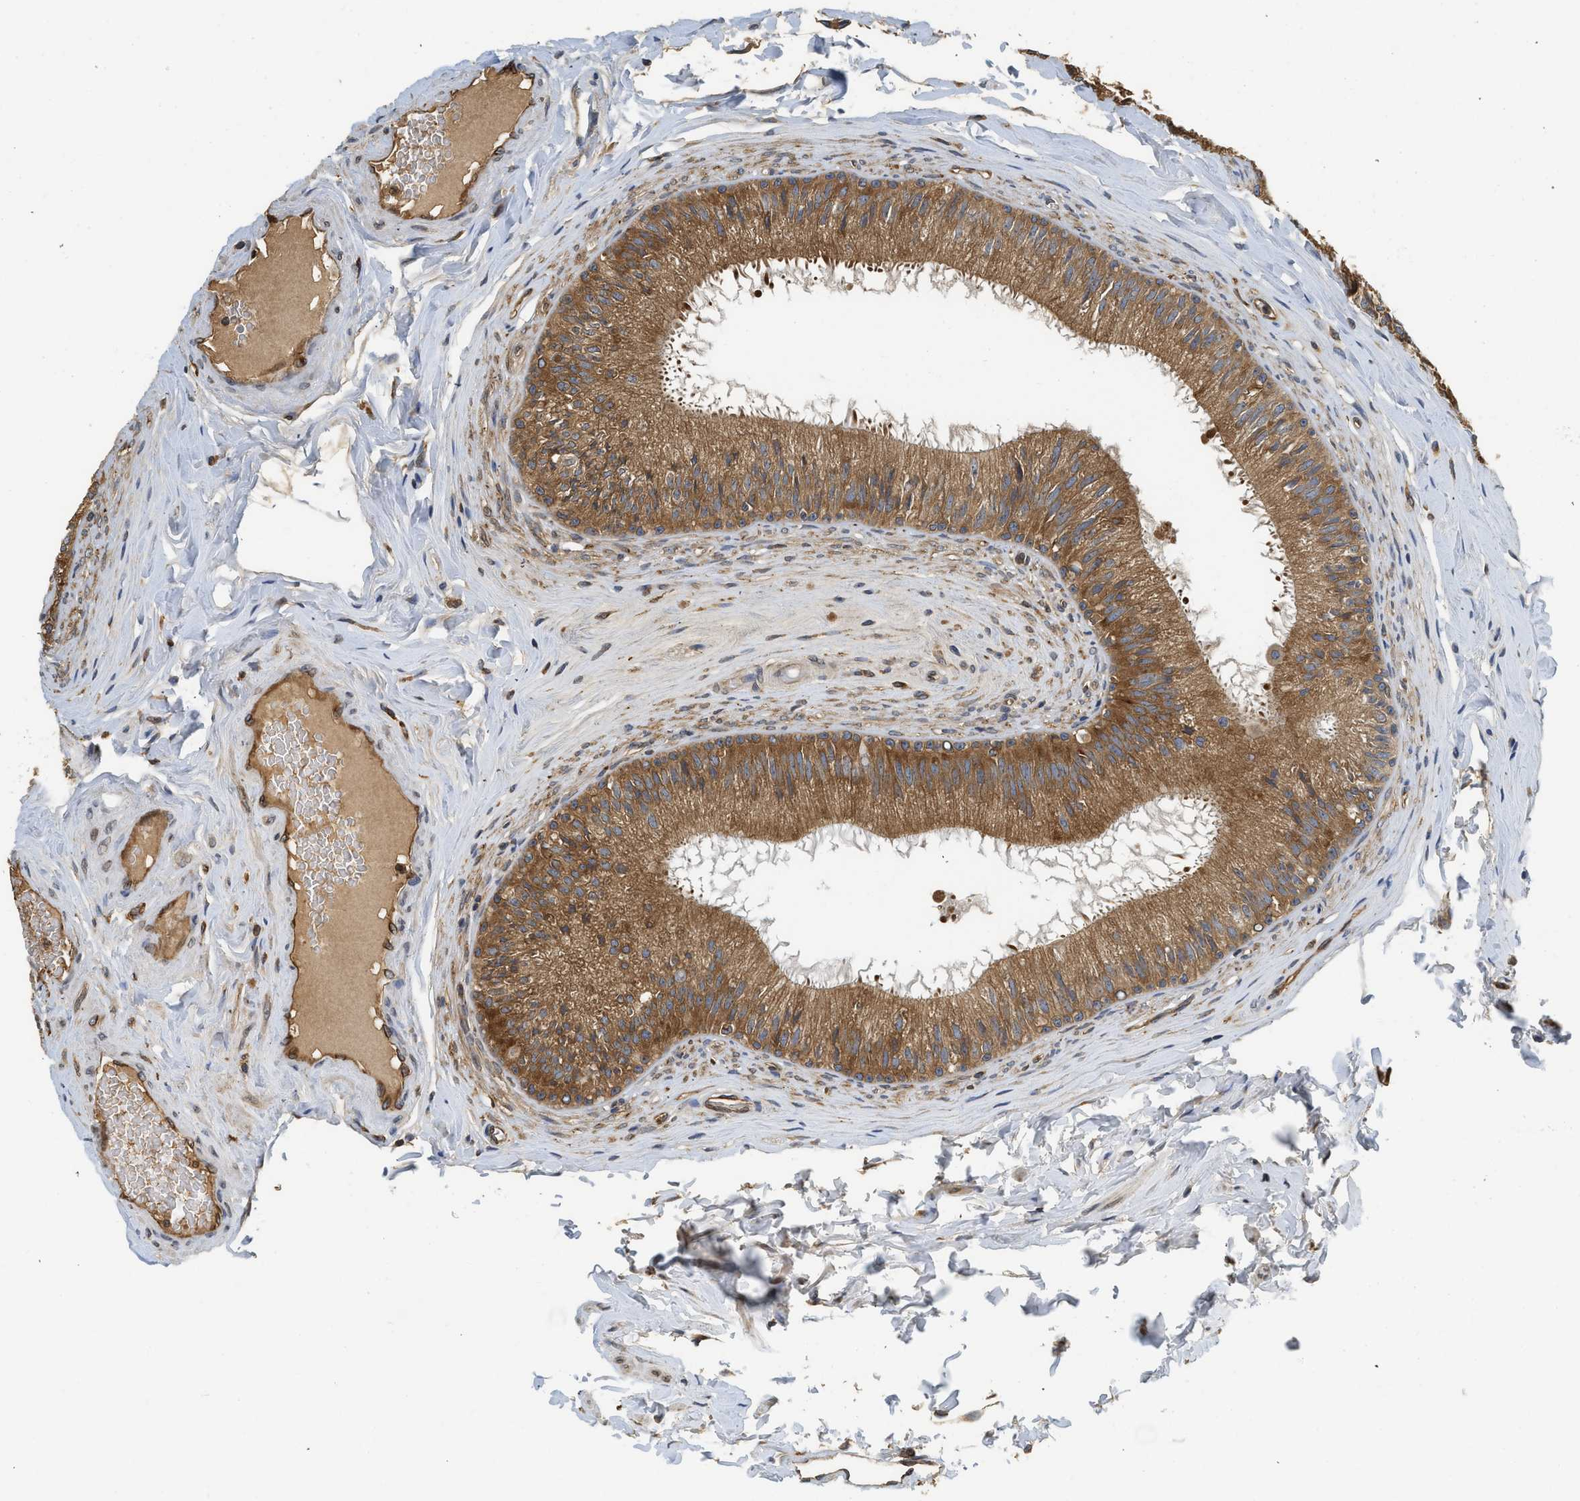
{"staining": {"intensity": "strong", "quantity": ">75%", "location": "cytoplasmic/membranous"}, "tissue": "epididymis", "cell_type": "Glandular cells", "image_type": "normal", "snomed": [{"axis": "morphology", "description": "Normal tissue, NOS"}, {"axis": "topography", "description": "Testis"}, {"axis": "topography", "description": "Epididymis"}], "caption": "Protein staining of benign epididymis demonstrates strong cytoplasmic/membranous positivity in approximately >75% of glandular cells. (Stains: DAB in brown, nuclei in blue, Microscopy: brightfield microscopy at high magnification).", "gene": "BCAP31", "patient": {"sex": "male", "age": 36}}